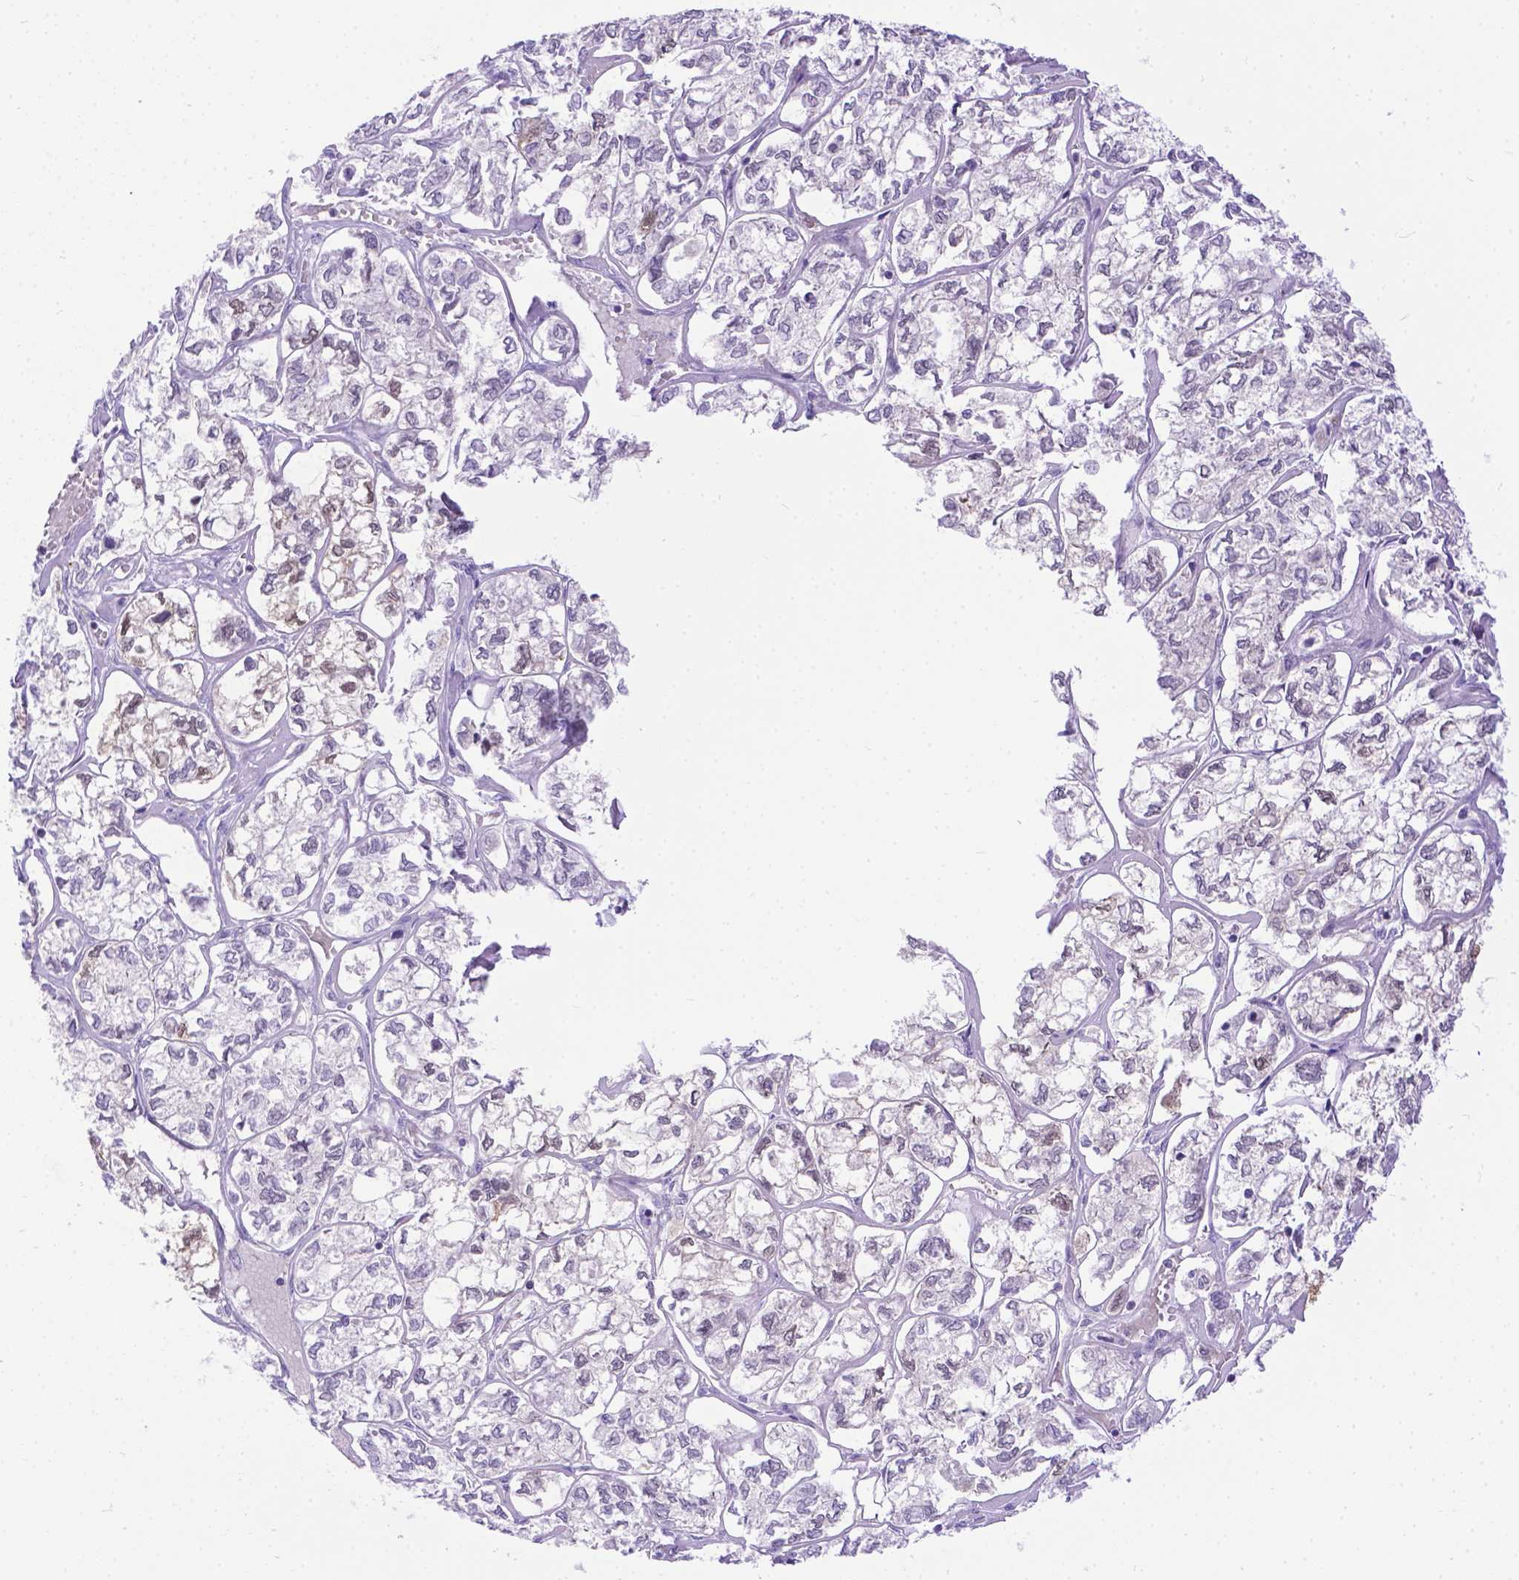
{"staining": {"intensity": "weak", "quantity": "<25%", "location": "cytoplasmic/membranous,nuclear"}, "tissue": "ovarian cancer", "cell_type": "Tumor cells", "image_type": "cancer", "snomed": [{"axis": "morphology", "description": "Carcinoma, endometroid"}, {"axis": "topography", "description": "Ovary"}], "caption": "Tumor cells show no significant protein positivity in ovarian cancer.", "gene": "TMEM169", "patient": {"sex": "female", "age": 64}}